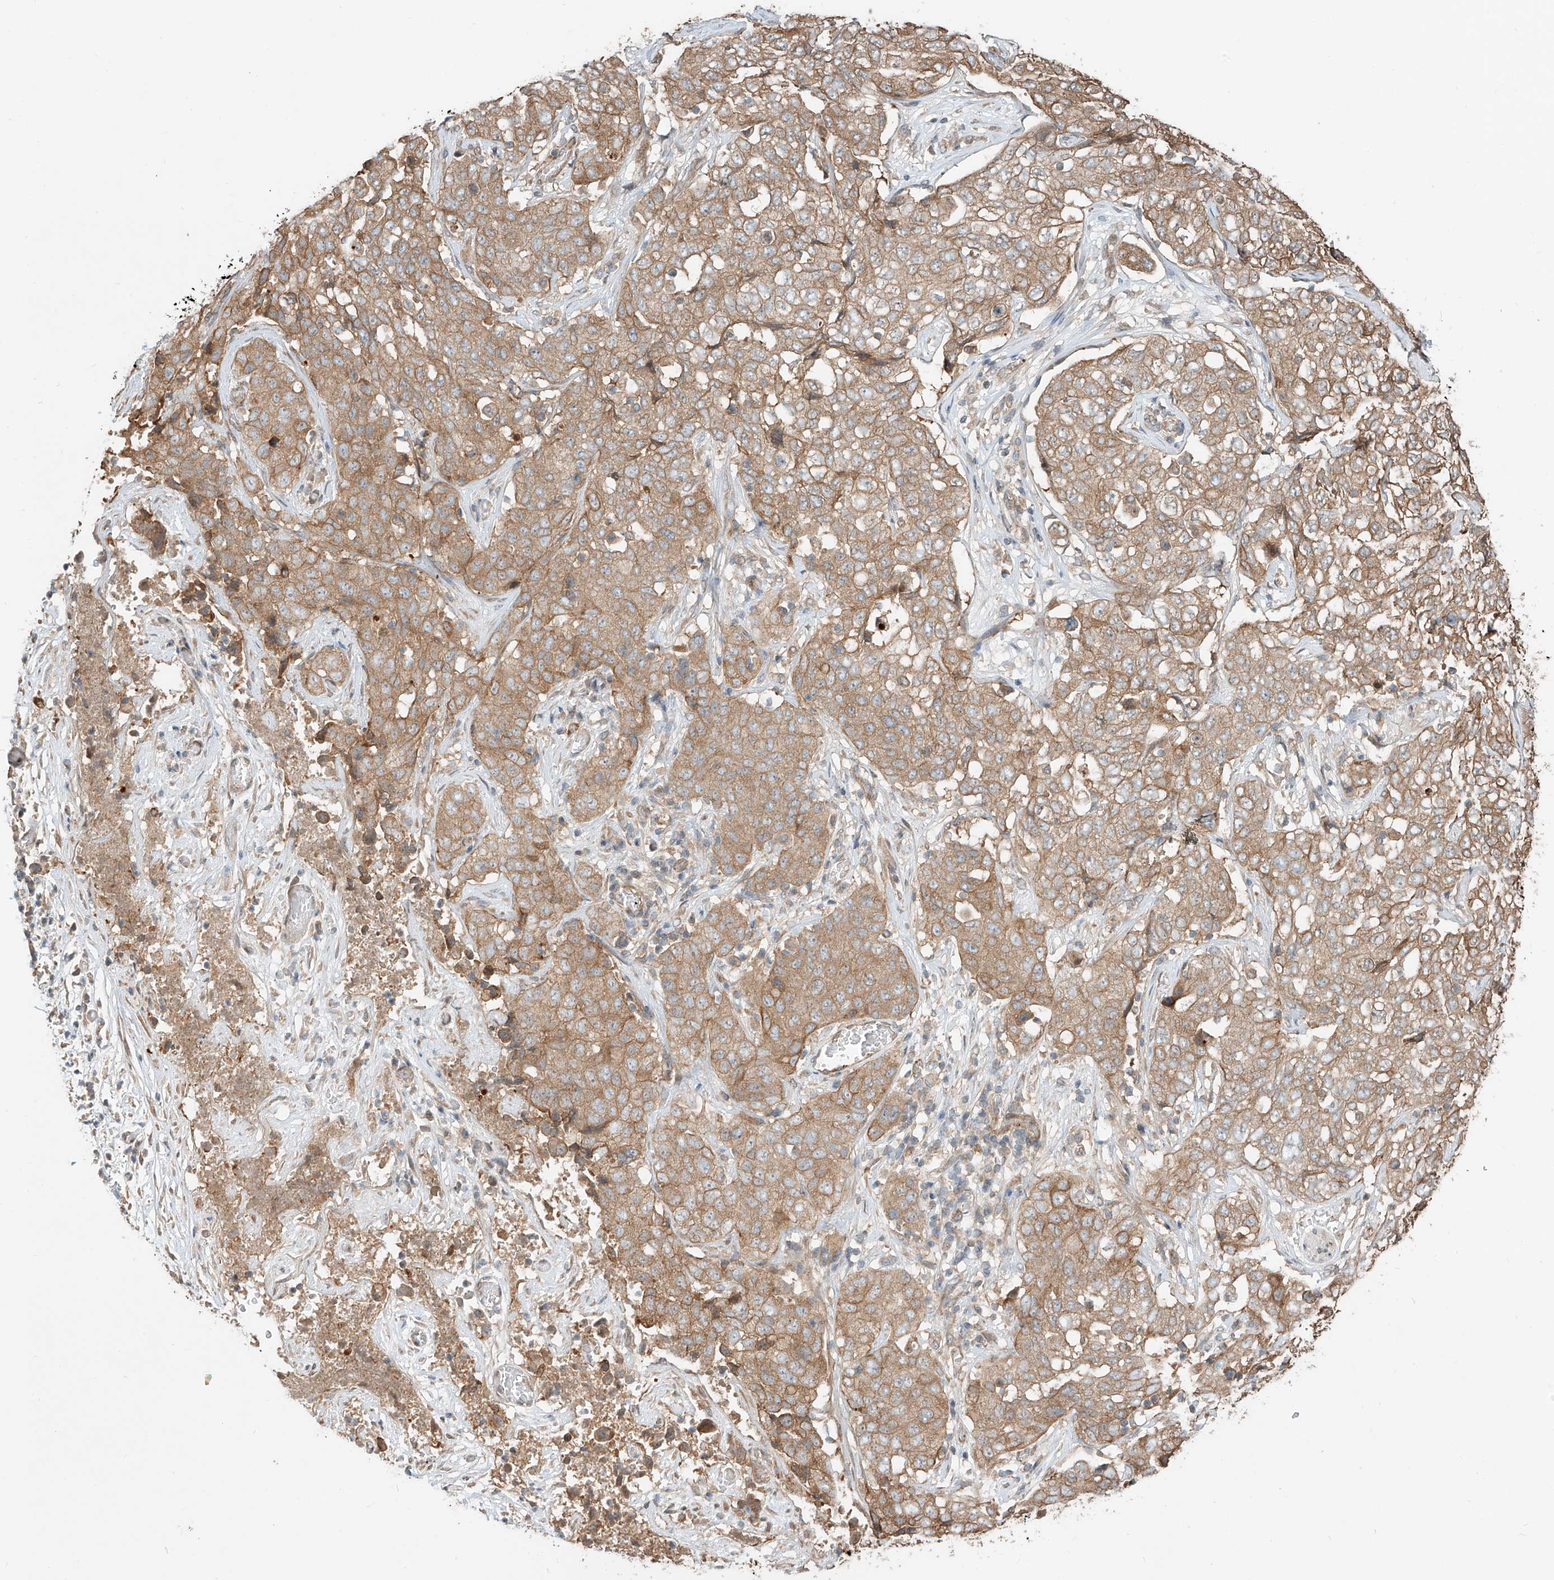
{"staining": {"intensity": "moderate", "quantity": ">75%", "location": "cytoplasmic/membranous"}, "tissue": "stomach cancer", "cell_type": "Tumor cells", "image_type": "cancer", "snomed": [{"axis": "morphology", "description": "Normal tissue, NOS"}, {"axis": "morphology", "description": "Adenocarcinoma, NOS"}, {"axis": "topography", "description": "Lymph node"}, {"axis": "topography", "description": "Stomach"}], "caption": "Immunohistochemical staining of stomach adenocarcinoma exhibits moderate cytoplasmic/membranous protein expression in about >75% of tumor cells.", "gene": "CEP162", "patient": {"sex": "male", "age": 48}}